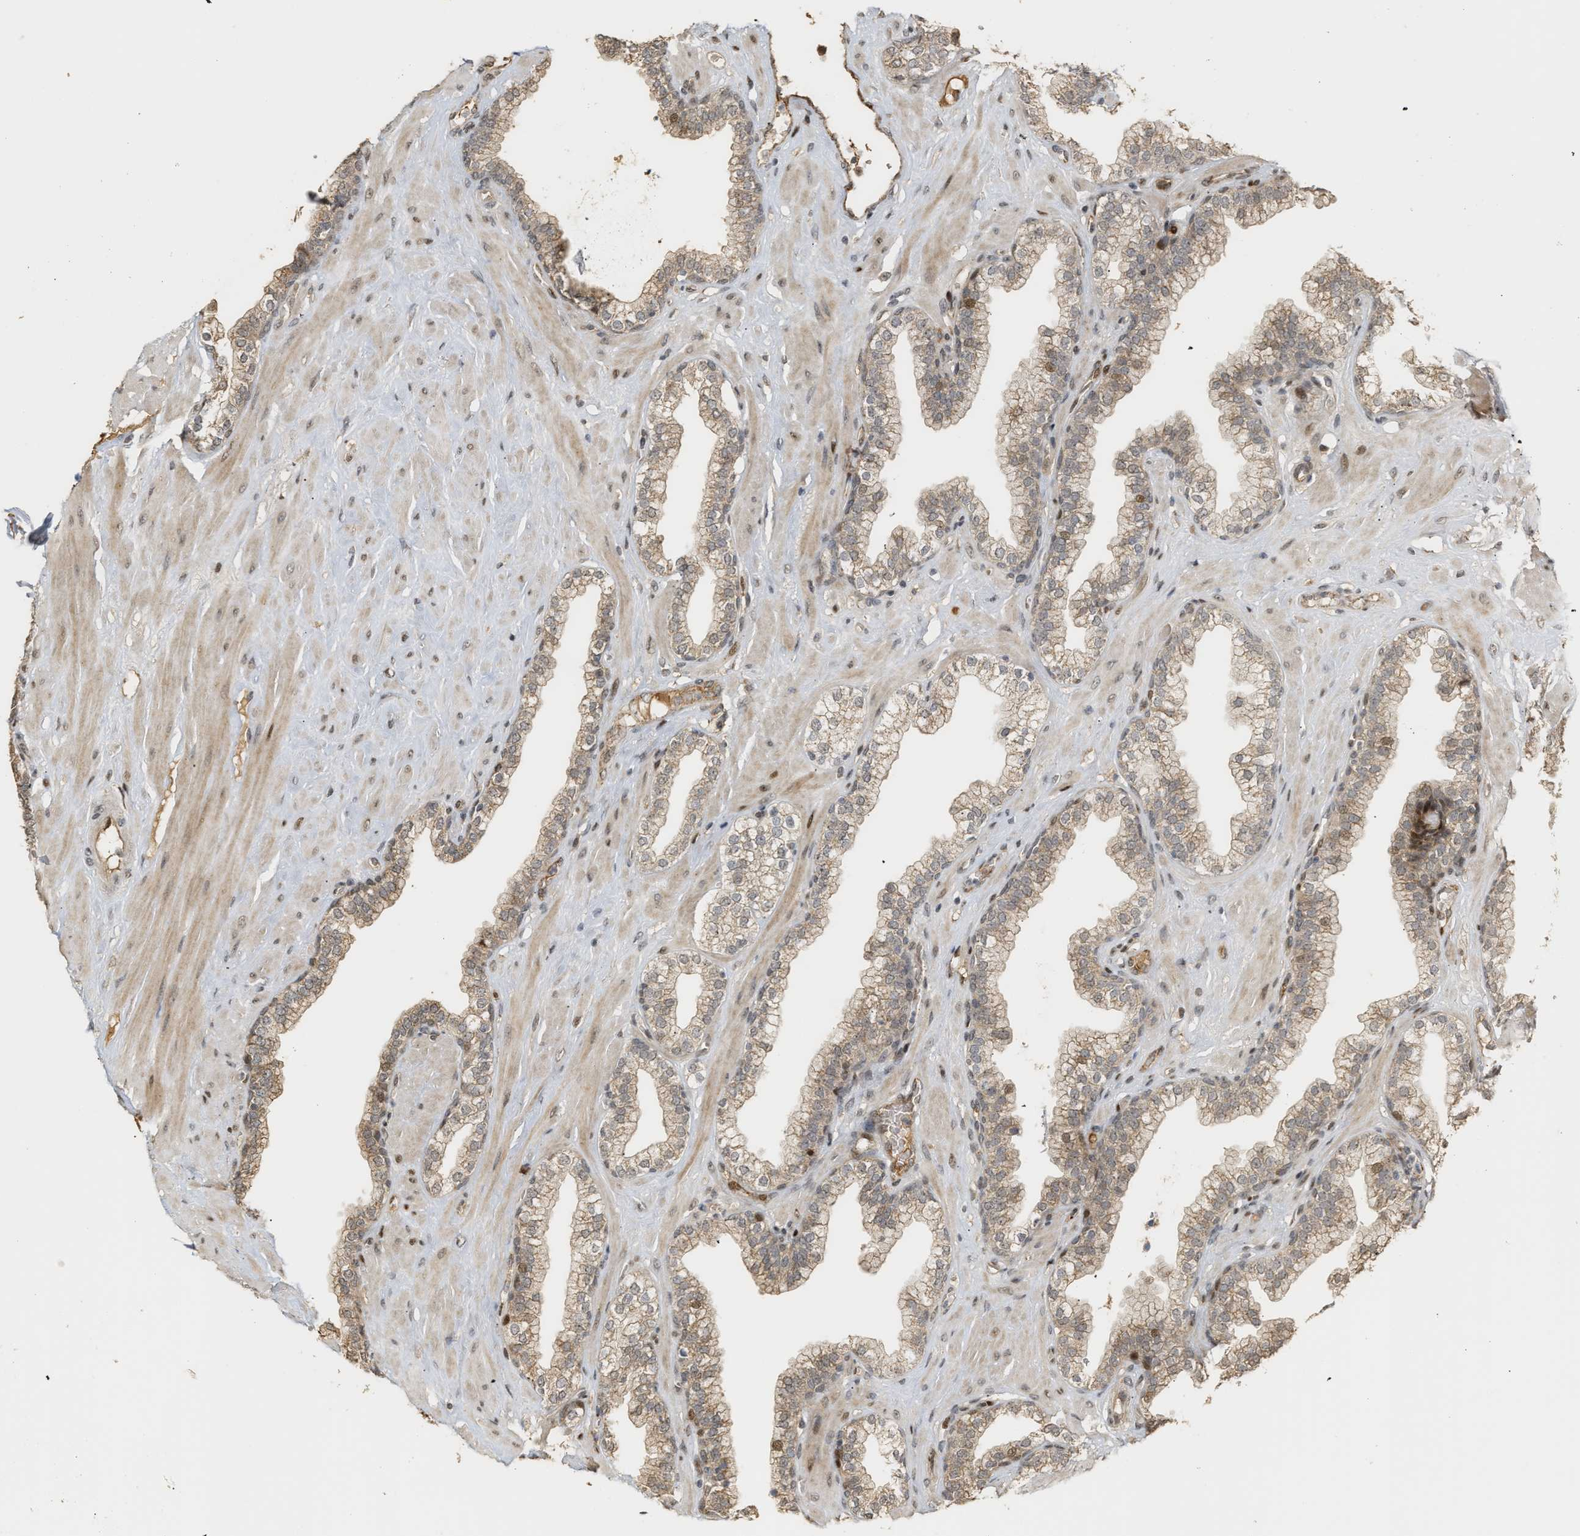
{"staining": {"intensity": "moderate", "quantity": "<25%", "location": "cytoplasmic/membranous,nuclear"}, "tissue": "prostate", "cell_type": "Glandular cells", "image_type": "normal", "snomed": [{"axis": "morphology", "description": "Normal tissue, NOS"}, {"axis": "morphology", "description": "Urothelial carcinoma, Low grade"}, {"axis": "topography", "description": "Urinary bladder"}, {"axis": "topography", "description": "Prostate"}], "caption": "Prostate was stained to show a protein in brown. There is low levels of moderate cytoplasmic/membranous,nuclear staining in about <25% of glandular cells. (DAB (3,3'-diaminobenzidine) IHC, brown staining for protein, blue staining for nuclei).", "gene": "ZFAND5", "patient": {"sex": "male", "age": 60}}